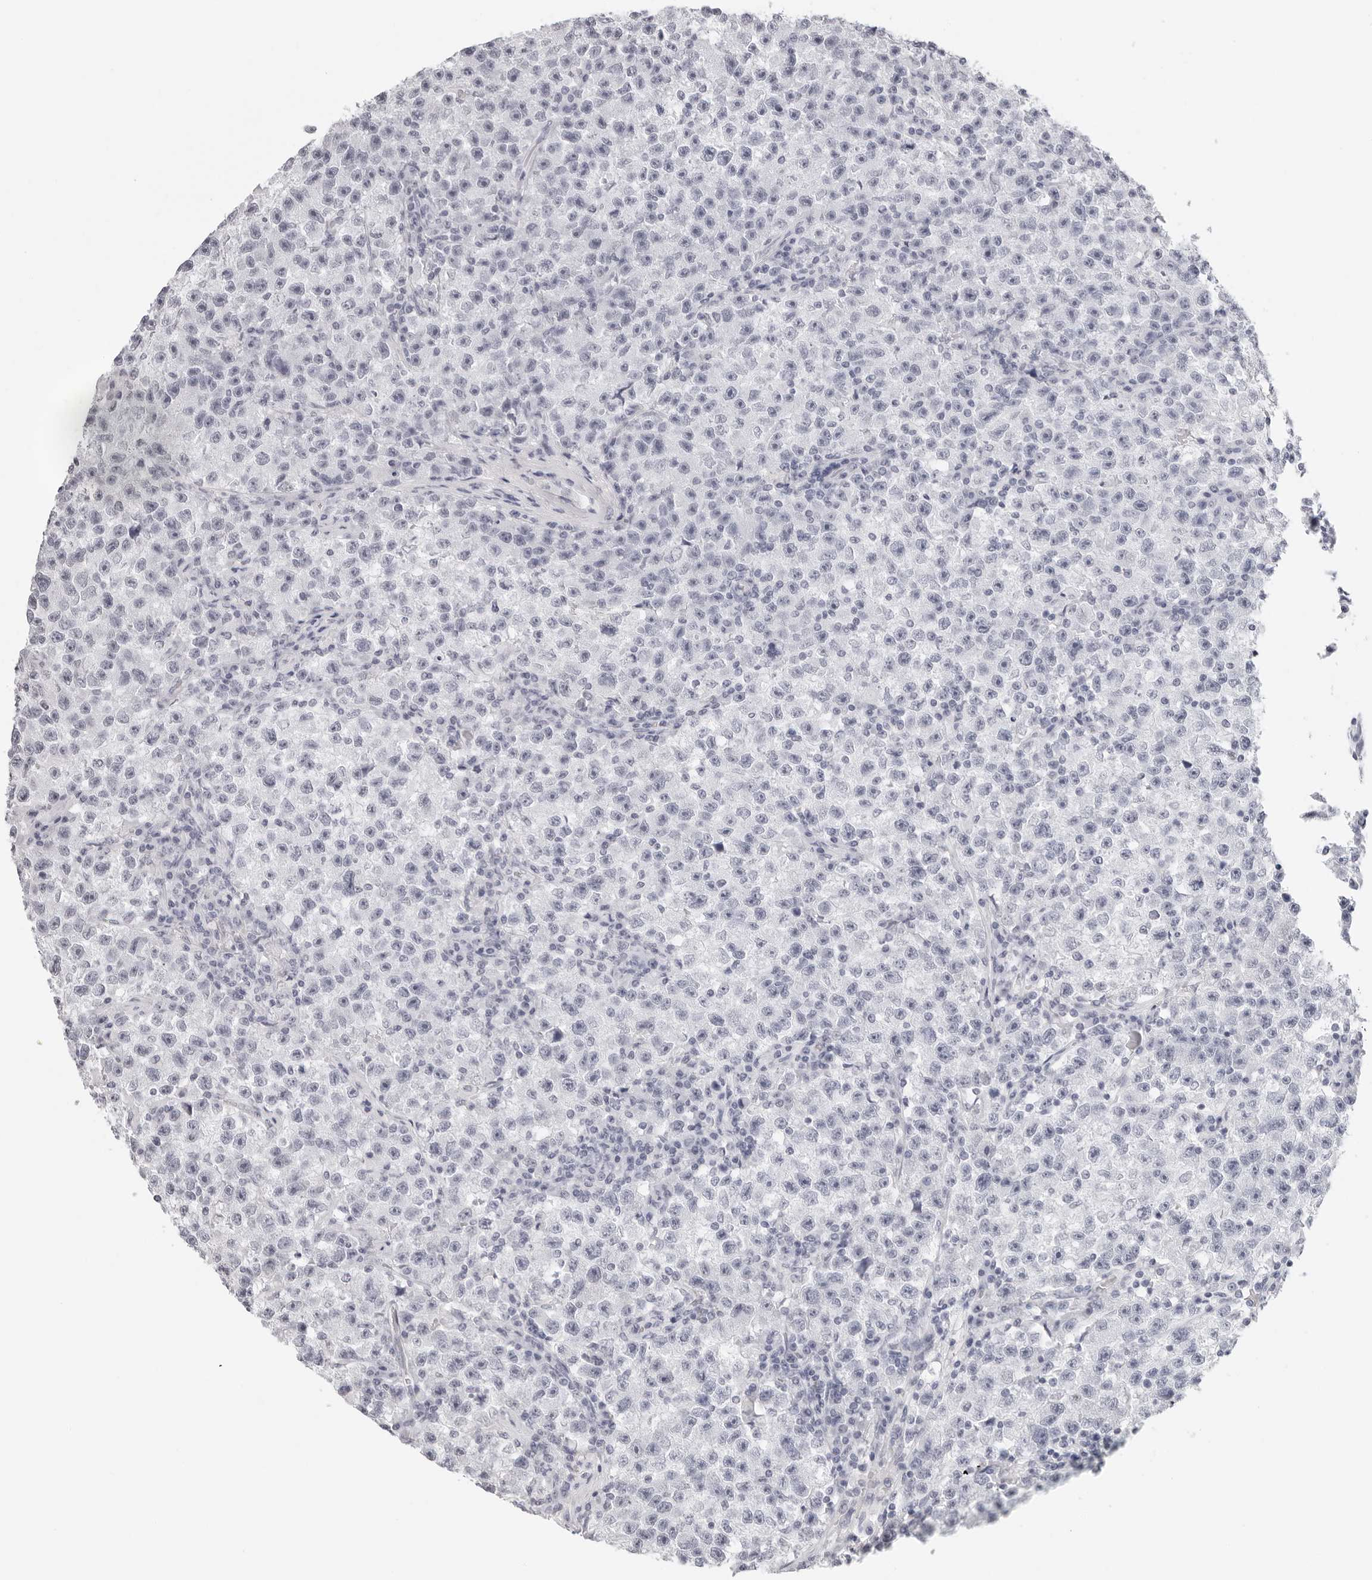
{"staining": {"intensity": "negative", "quantity": "none", "location": "none"}, "tissue": "testis cancer", "cell_type": "Tumor cells", "image_type": "cancer", "snomed": [{"axis": "morphology", "description": "Seminoma, NOS"}, {"axis": "topography", "description": "Testis"}], "caption": "DAB (3,3'-diaminobenzidine) immunohistochemical staining of human seminoma (testis) shows no significant expression in tumor cells. (DAB (3,3'-diaminobenzidine) immunohistochemistry visualized using brightfield microscopy, high magnification).", "gene": "AGMAT", "patient": {"sex": "male", "age": 22}}